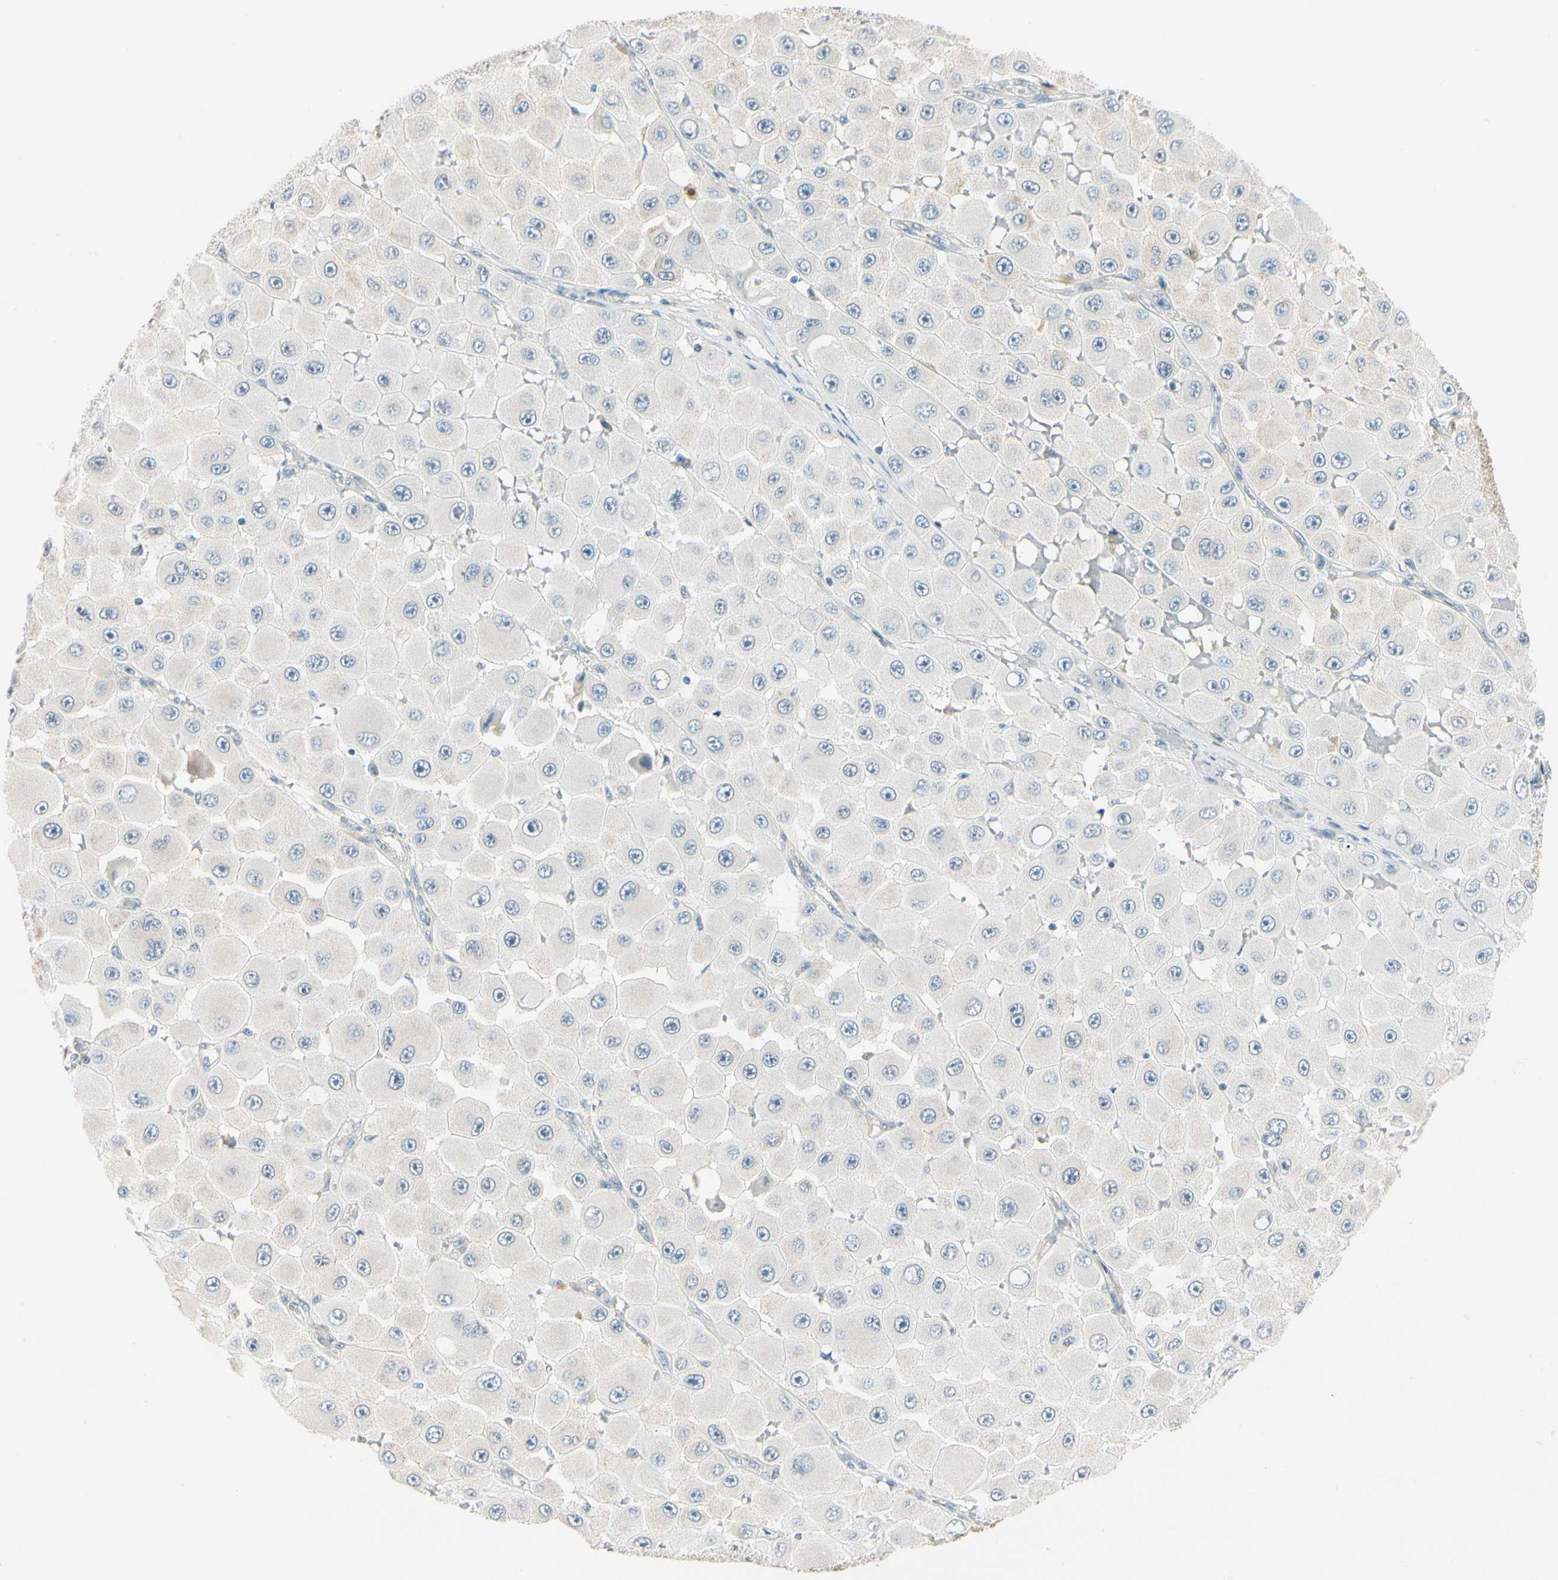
{"staining": {"intensity": "negative", "quantity": "none", "location": "none"}, "tissue": "melanoma", "cell_type": "Tumor cells", "image_type": "cancer", "snomed": [{"axis": "morphology", "description": "Malignant melanoma, NOS"}, {"axis": "topography", "description": "Skin"}], "caption": "Immunohistochemistry image of malignant melanoma stained for a protein (brown), which displays no positivity in tumor cells.", "gene": "DUSP12", "patient": {"sex": "female", "age": 81}}